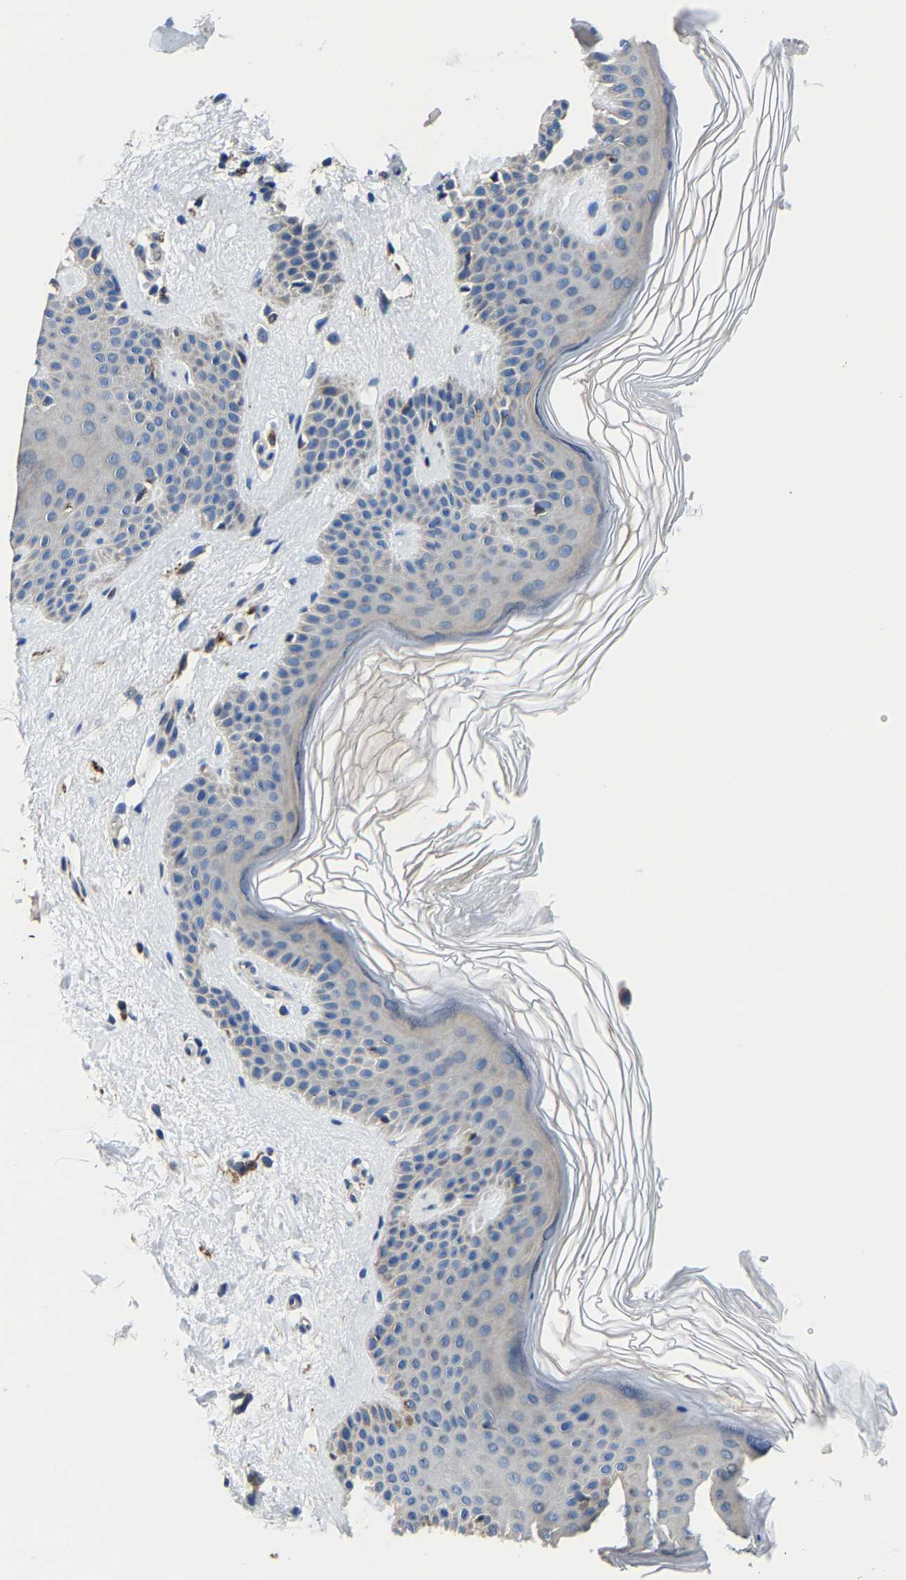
{"staining": {"intensity": "negative", "quantity": "none", "location": "none"}, "tissue": "skin", "cell_type": "Fibroblasts", "image_type": "normal", "snomed": [{"axis": "morphology", "description": "Normal tissue, NOS"}, {"axis": "morphology", "description": "Malignant melanoma, Metastatic site"}, {"axis": "topography", "description": "Skin"}], "caption": "The immunohistochemistry histopathology image has no significant expression in fibroblasts of skin.", "gene": "AGK", "patient": {"sex": "male", "age": 41}}